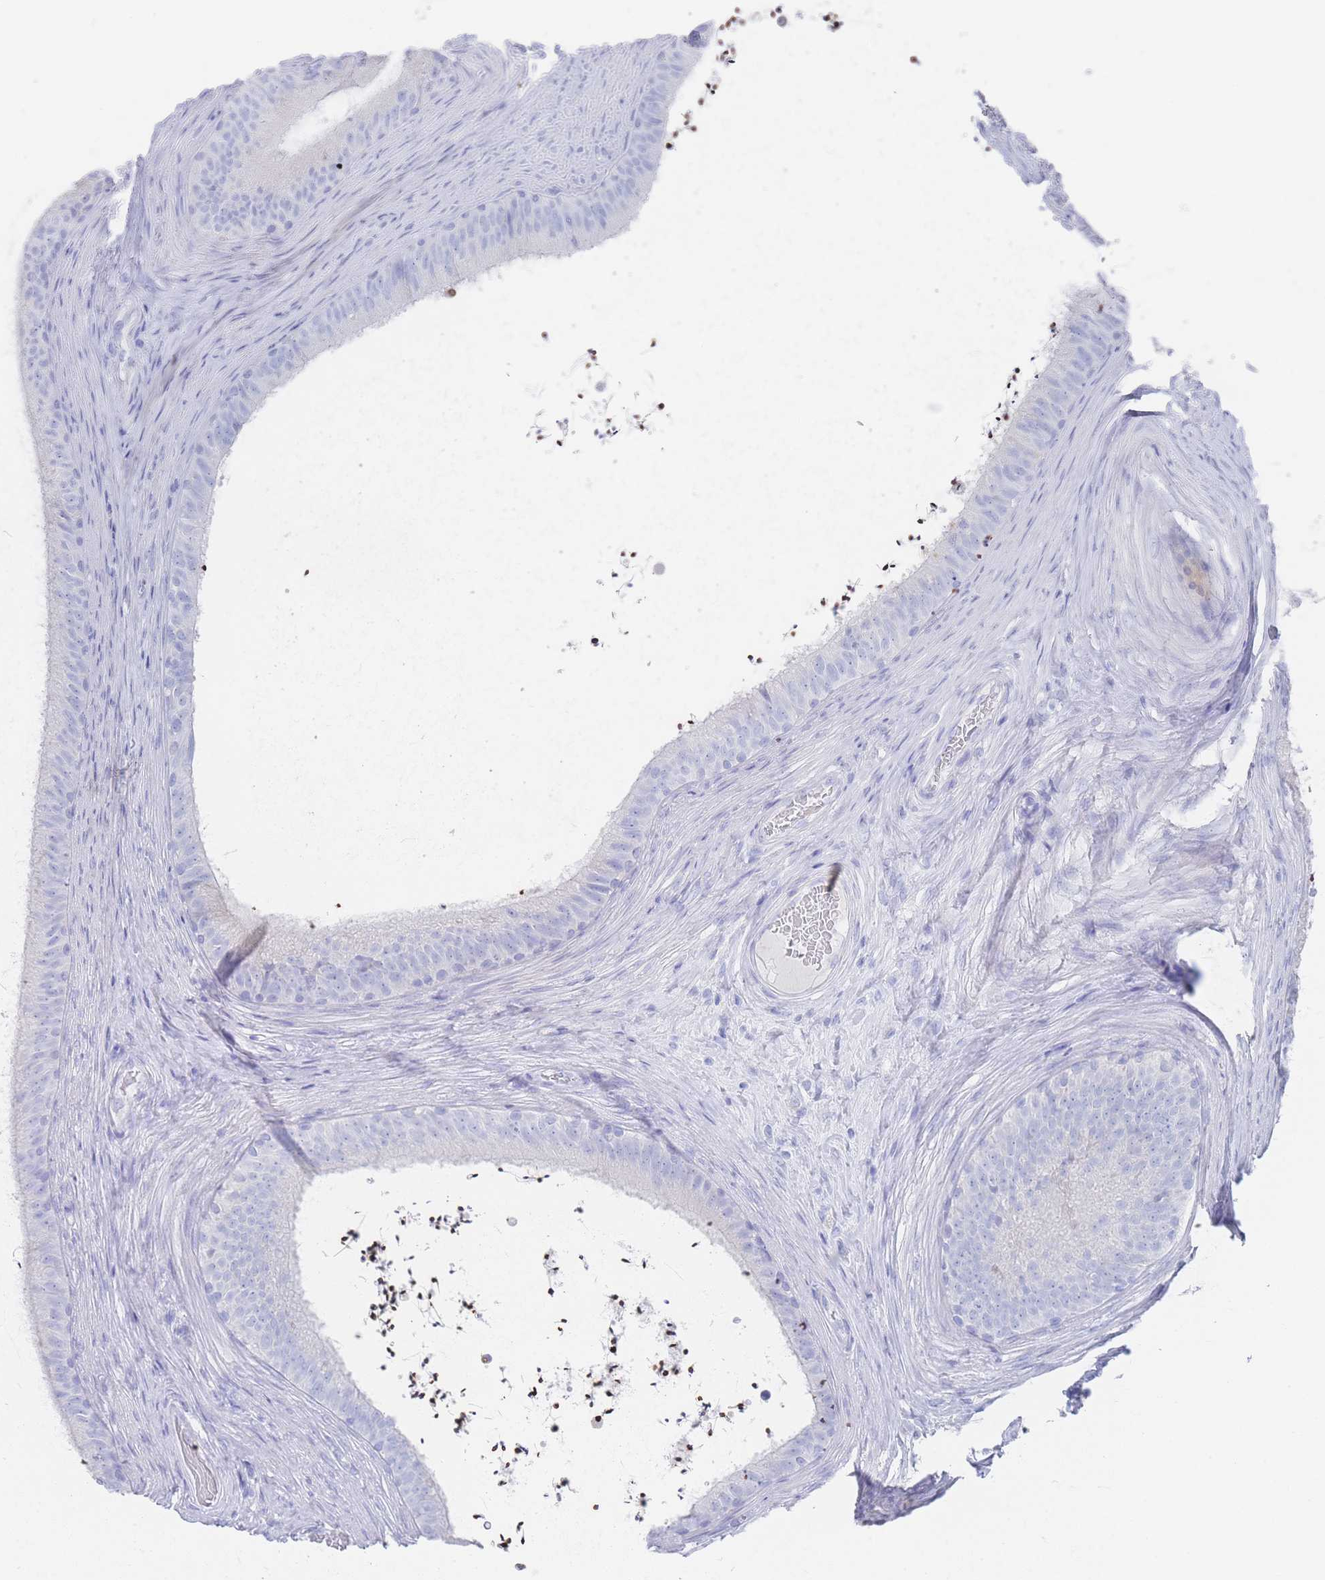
{"staining": {"intensity": "negative", "quantity": "none", "location": "none"}, "tissue": "epididymis", "cell_type": "Glandular cells", "image_type": "normal", "snomed": [{"axis": "morphology", "description": "Normal tissue, NOS"}, {"axis": "topography", "description": "Testis"}, {"axis": "topography", "description": "Epididymis"}], "caption": "DAB immunohistochemical staining of unremarkable epididymis demonstrates no significant staining in glandular cells. Brightfield microscopy of immunohistochemistry (IHC) stained with DAB (brown) and hematoxylin (blue), captured at high magnification.", "gene": "LRRC37A2", "patient": {"sex": "male", "age": 41}}